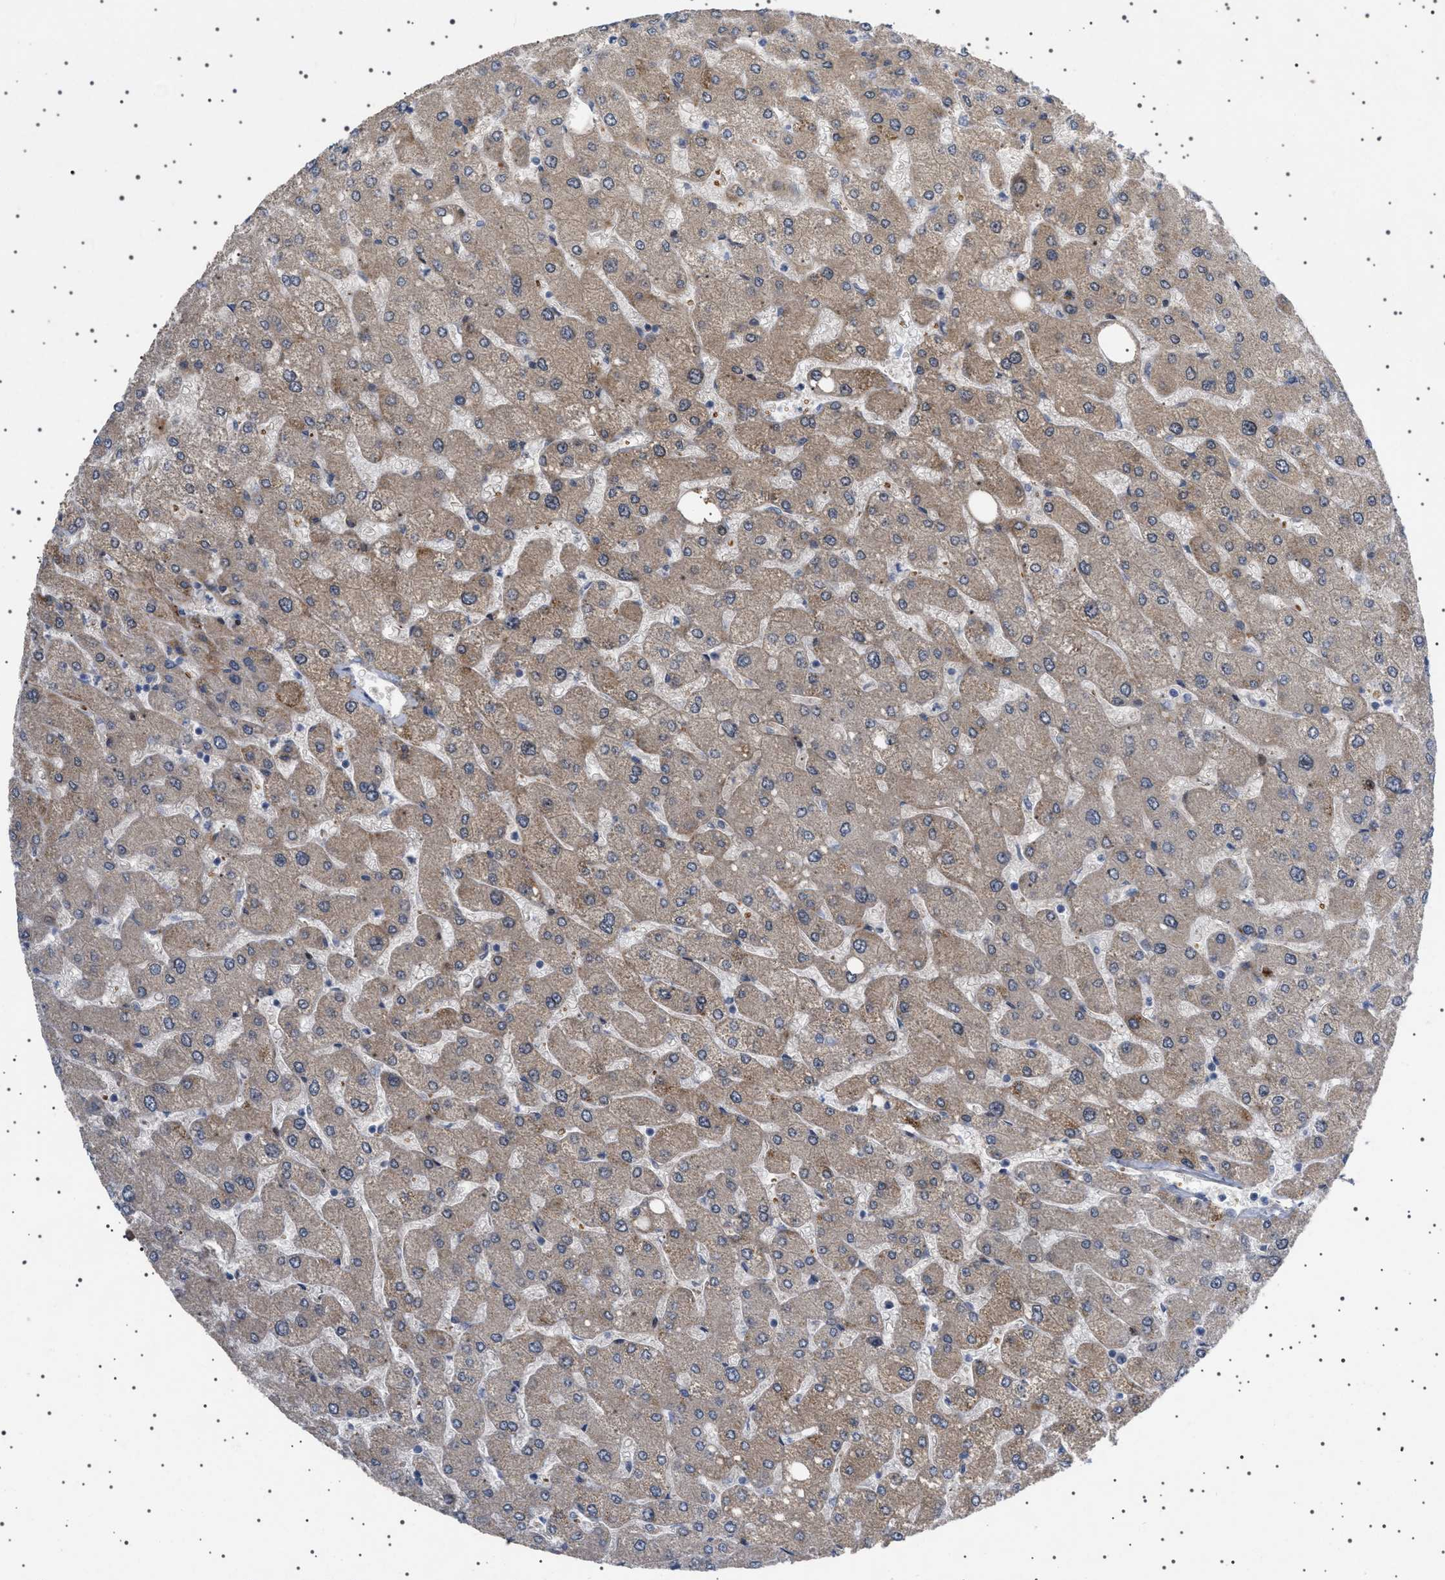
{"staining": {"intensity": "negative", "quantity": "none", "location": "none"}, "tissue": "liver", "cell_type": "Cholangiocytes", "image_type": "normal", "snomed": [{"axis": "morphology", "description": "Normal tissue, NOS"}, {"axis": "topography", "description": "Liver"}], "caption": "DAB immunohistochemical staining of unremarkable human liver exhibits no significant expression in cholangiocytes.", "gene": "HTR1A", "patient": {"sex": "male", "age": 55}}